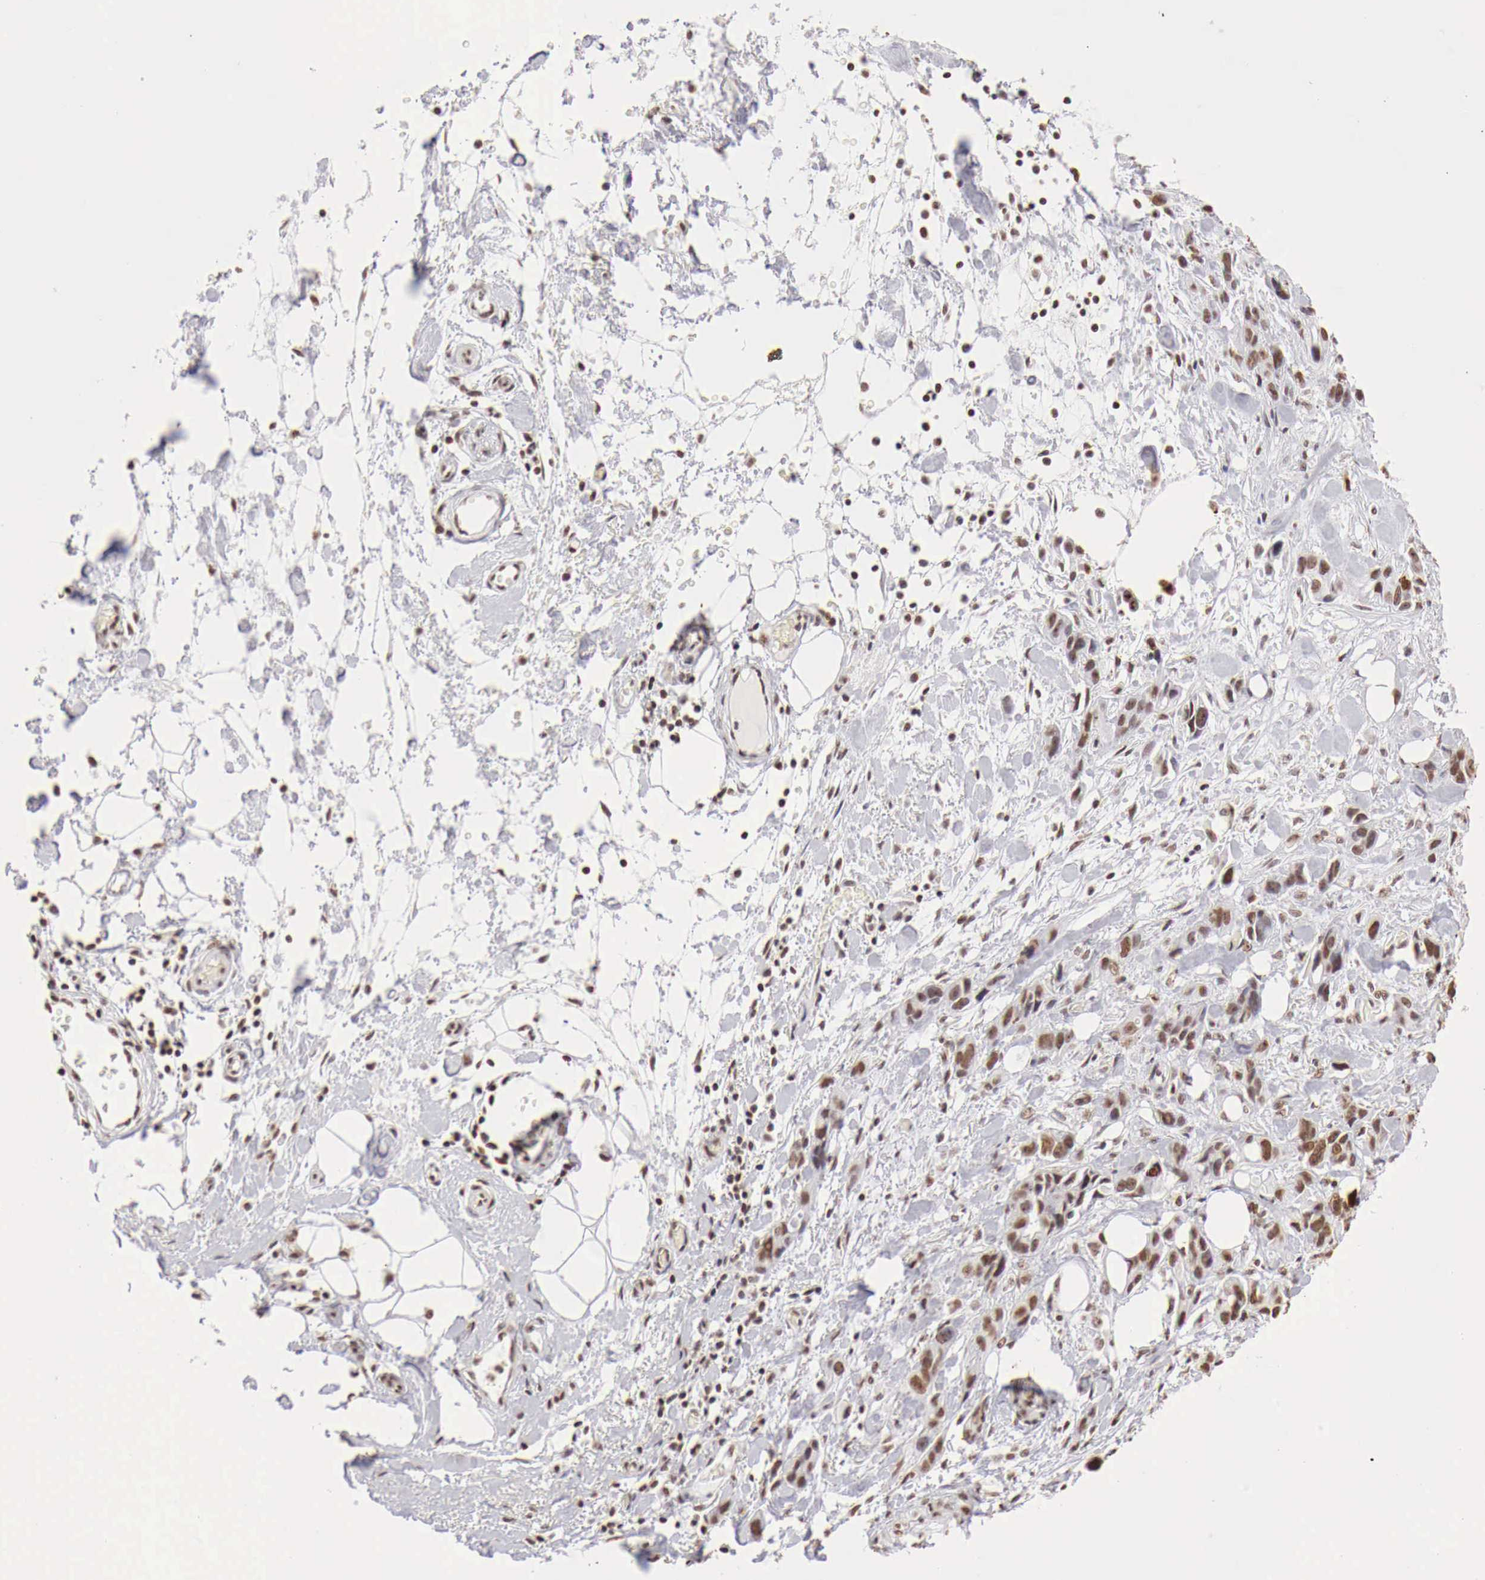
{"staining": {"intensity": "moderate", "quantity": ">75%", "location": "nuclear"}, "tissue": "stomach cancer", "cell_type": "Tumor cells", "image_type": "cancer", "snomed": [{"axis": "morphology", "description": "Adenocarcinoma, NOS"}, {"axis": "topography", "description": "Stomach, upper"}], "caption": "Stomach cancer tissue shows moderate nuclear expression in approximately >75% of tumor cells, visualized by immunohistochemistry.", "gene": "DKC1", "patient": {"sex": "male", "age": 47}}